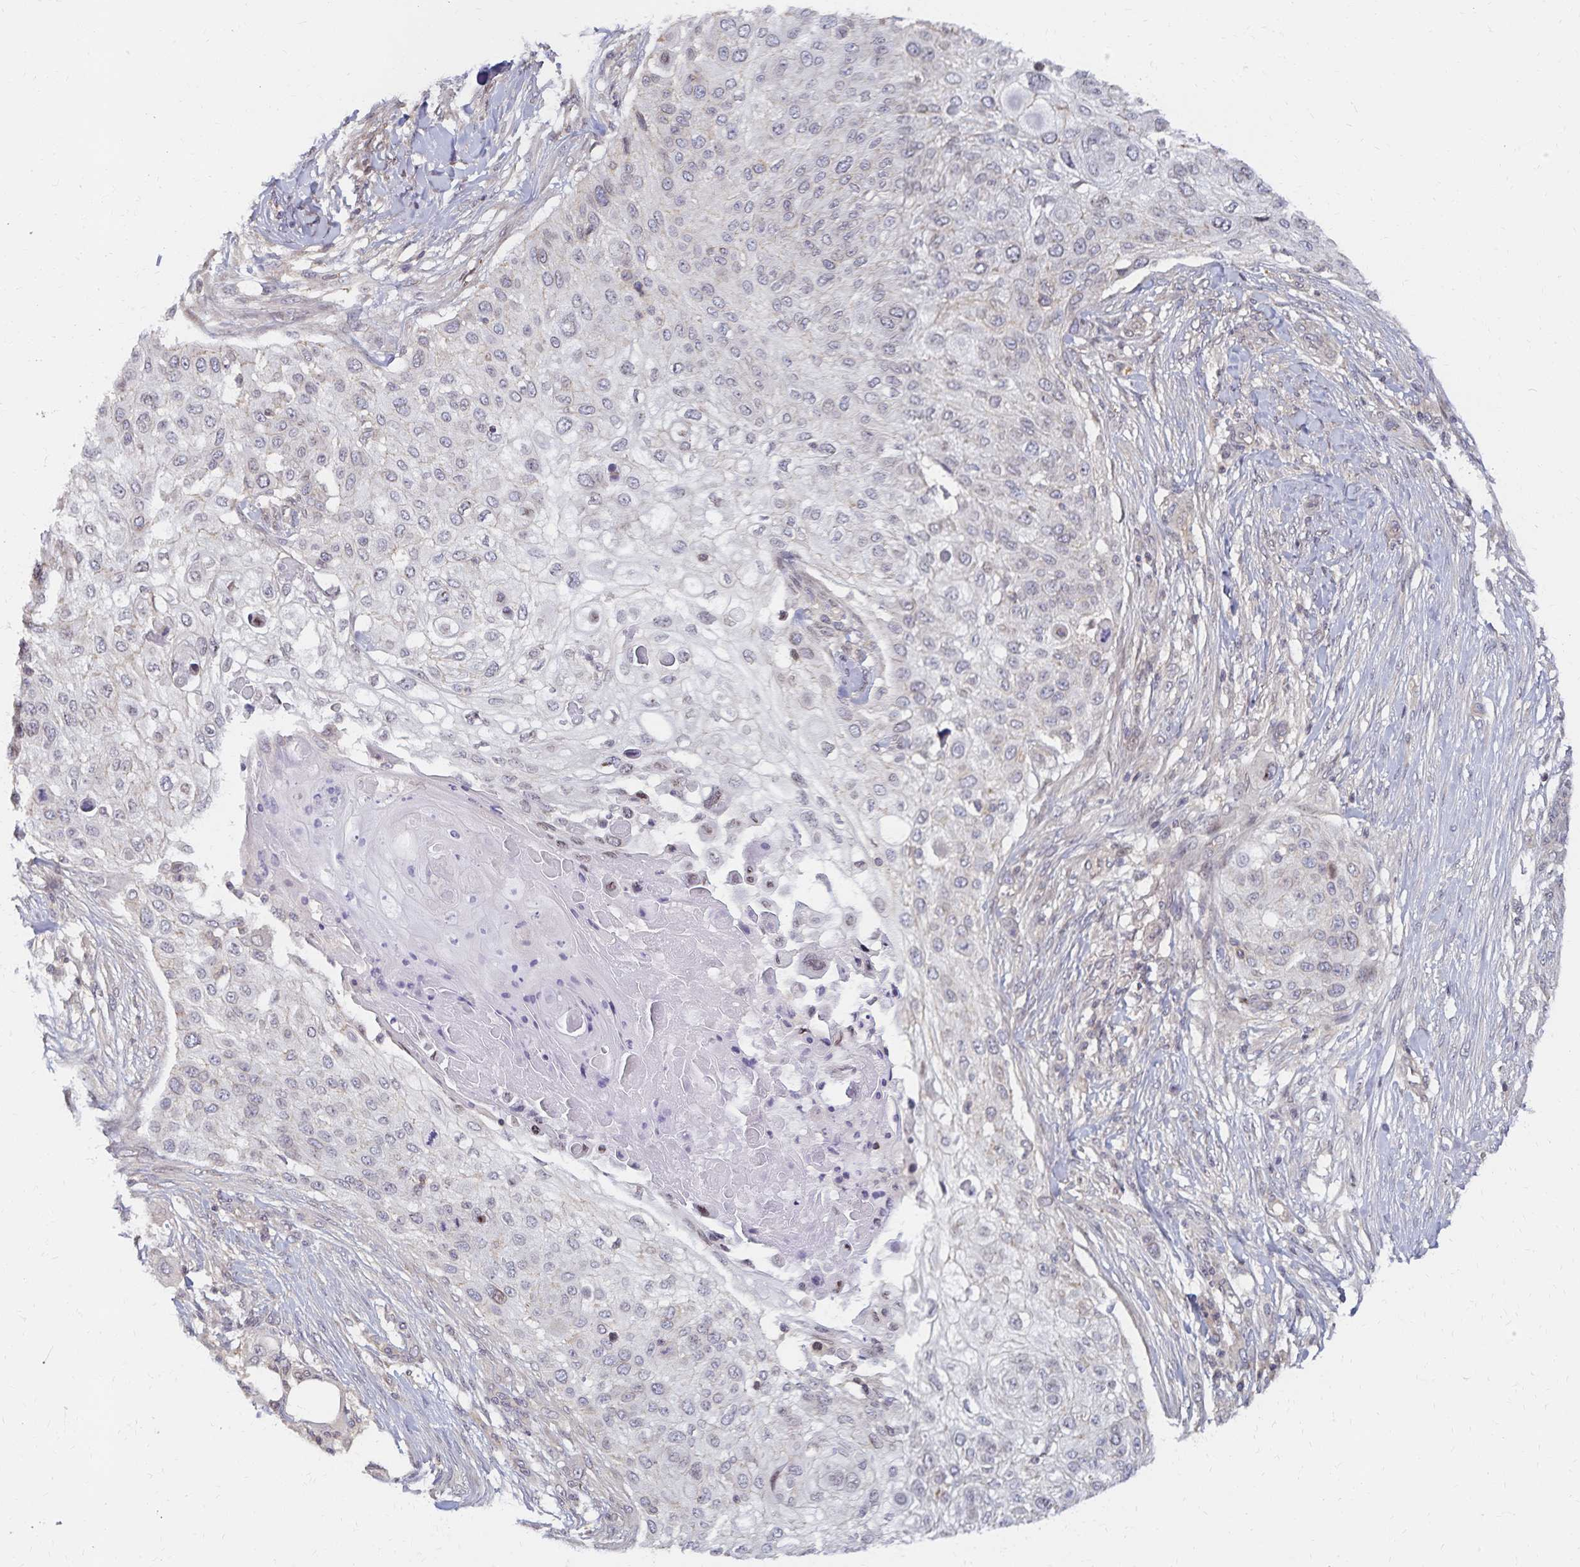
{"staining": {"intensity": "negative", "quantity": "none", "location": "none"}, "tissue": "skin cancer", "cell_type": "Tumor cells", "image_type": "cancer", "snomed": [{"axis": "morphology", "description": "Squamous cell carcinoma, NOS"}, {"axis": "topography", "description": "Skin"}], "caption": "This is an immunohistochemistry (IHC) image of human skin squamous cell carcinoma. There is no expression in tumor cells.", "gene": "RAB9B", "patient": {"sex": "female", "age": 87}}